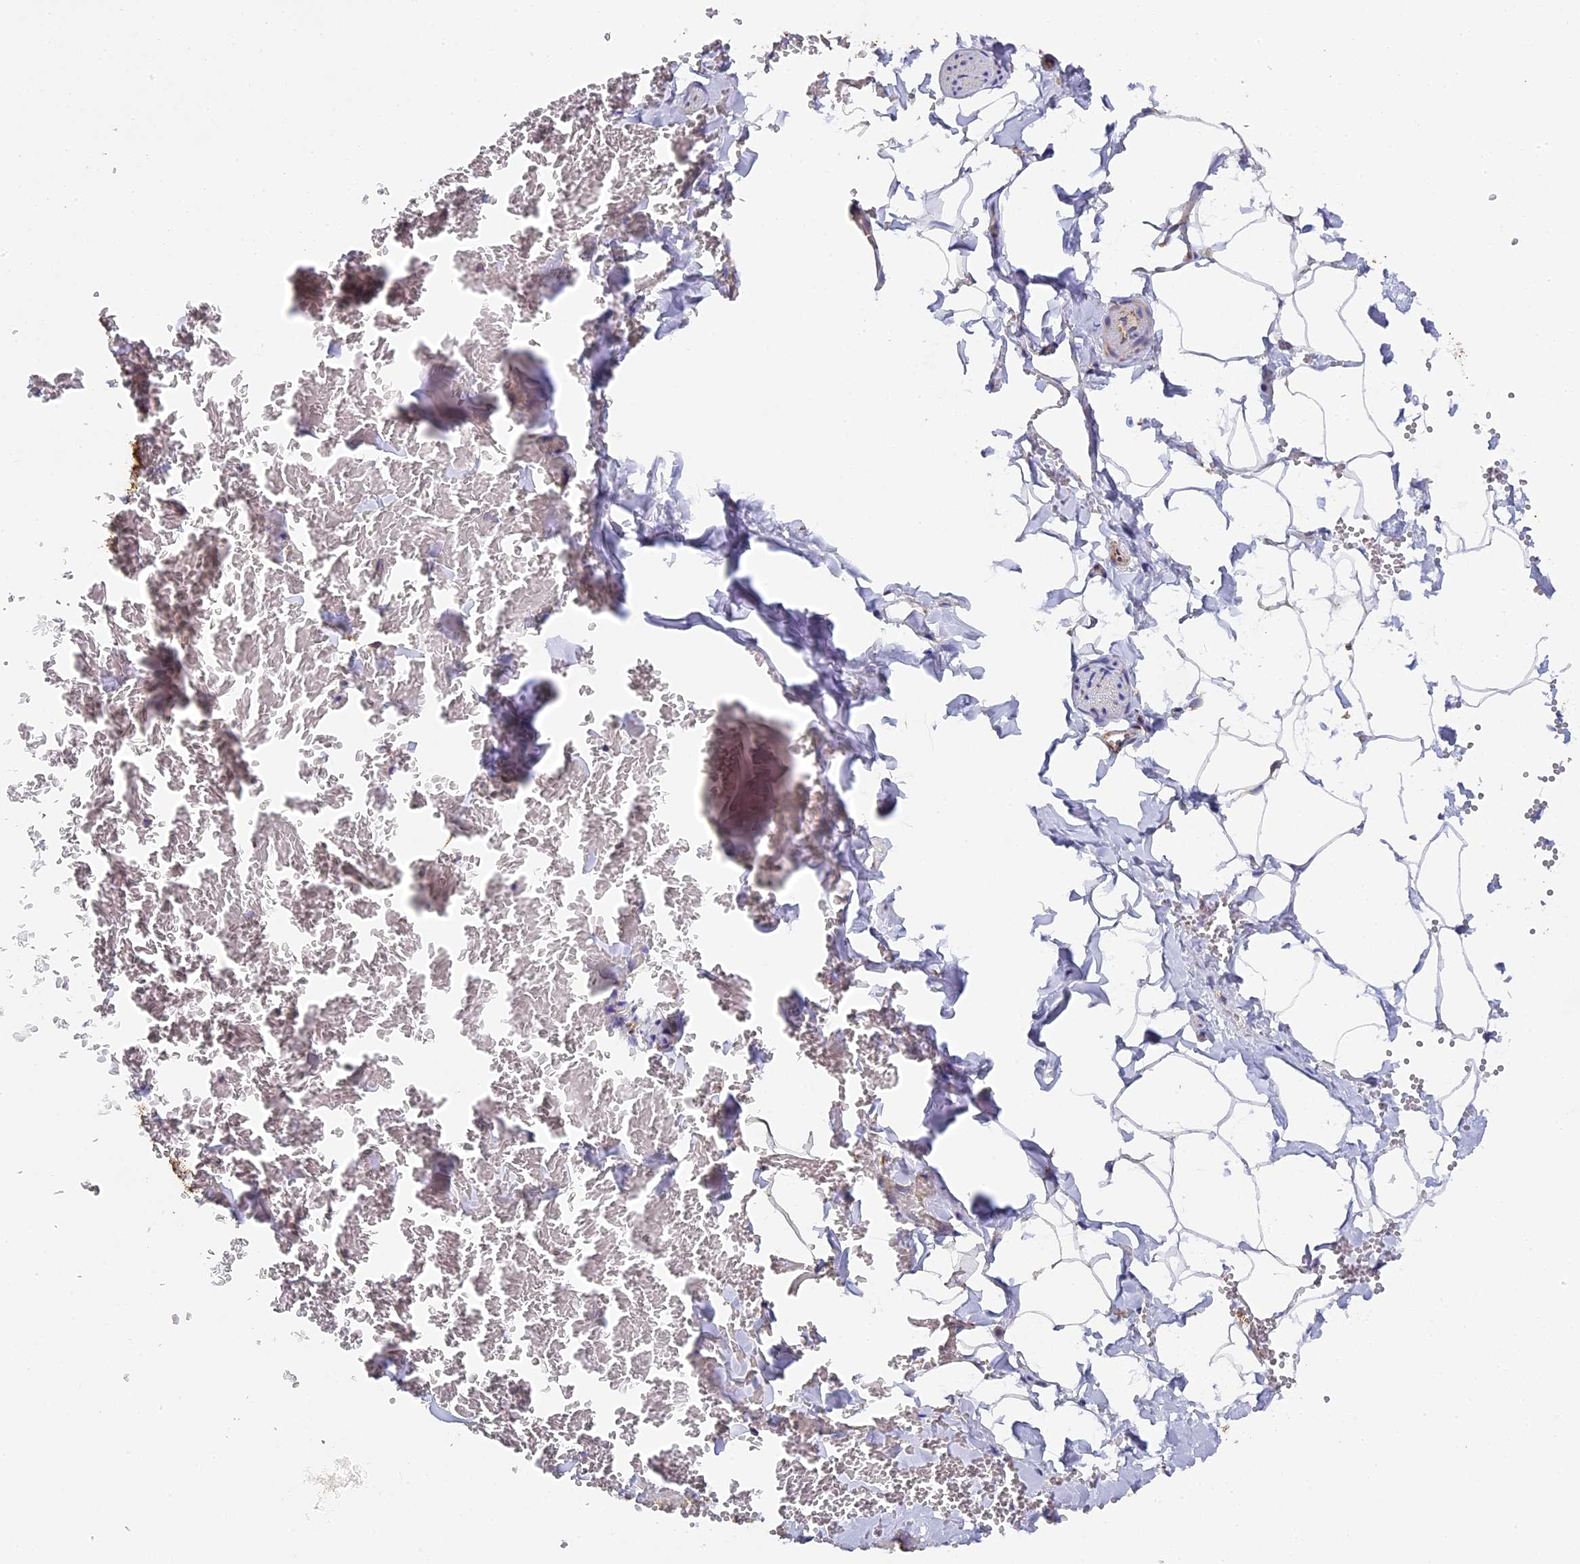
{"staining": {"intensity": "weak", "quantity": ">75%", "location": "cytoplasmic/membranous"}, "tissue": "adipose tissue", "cell_type": "Adipocytes", "image_type": "normal", "snomed": [{"axis": "morphology", "description": "Normal tissue, NOS"}, {"axis": "topography", "description": "Gallbladder"}, {"axis": "topography", "description": "Peripheral nerve tissue"}], "caption": "This histopathology image reveals immunohistochemistry (IHC) staining of unremarkable adipose tissue, with low weak cytoplasmic/membranous expression in about >75% of adipocytes.", "gene": "STK17A", "patient": {"sex": "male", "age": 38}}